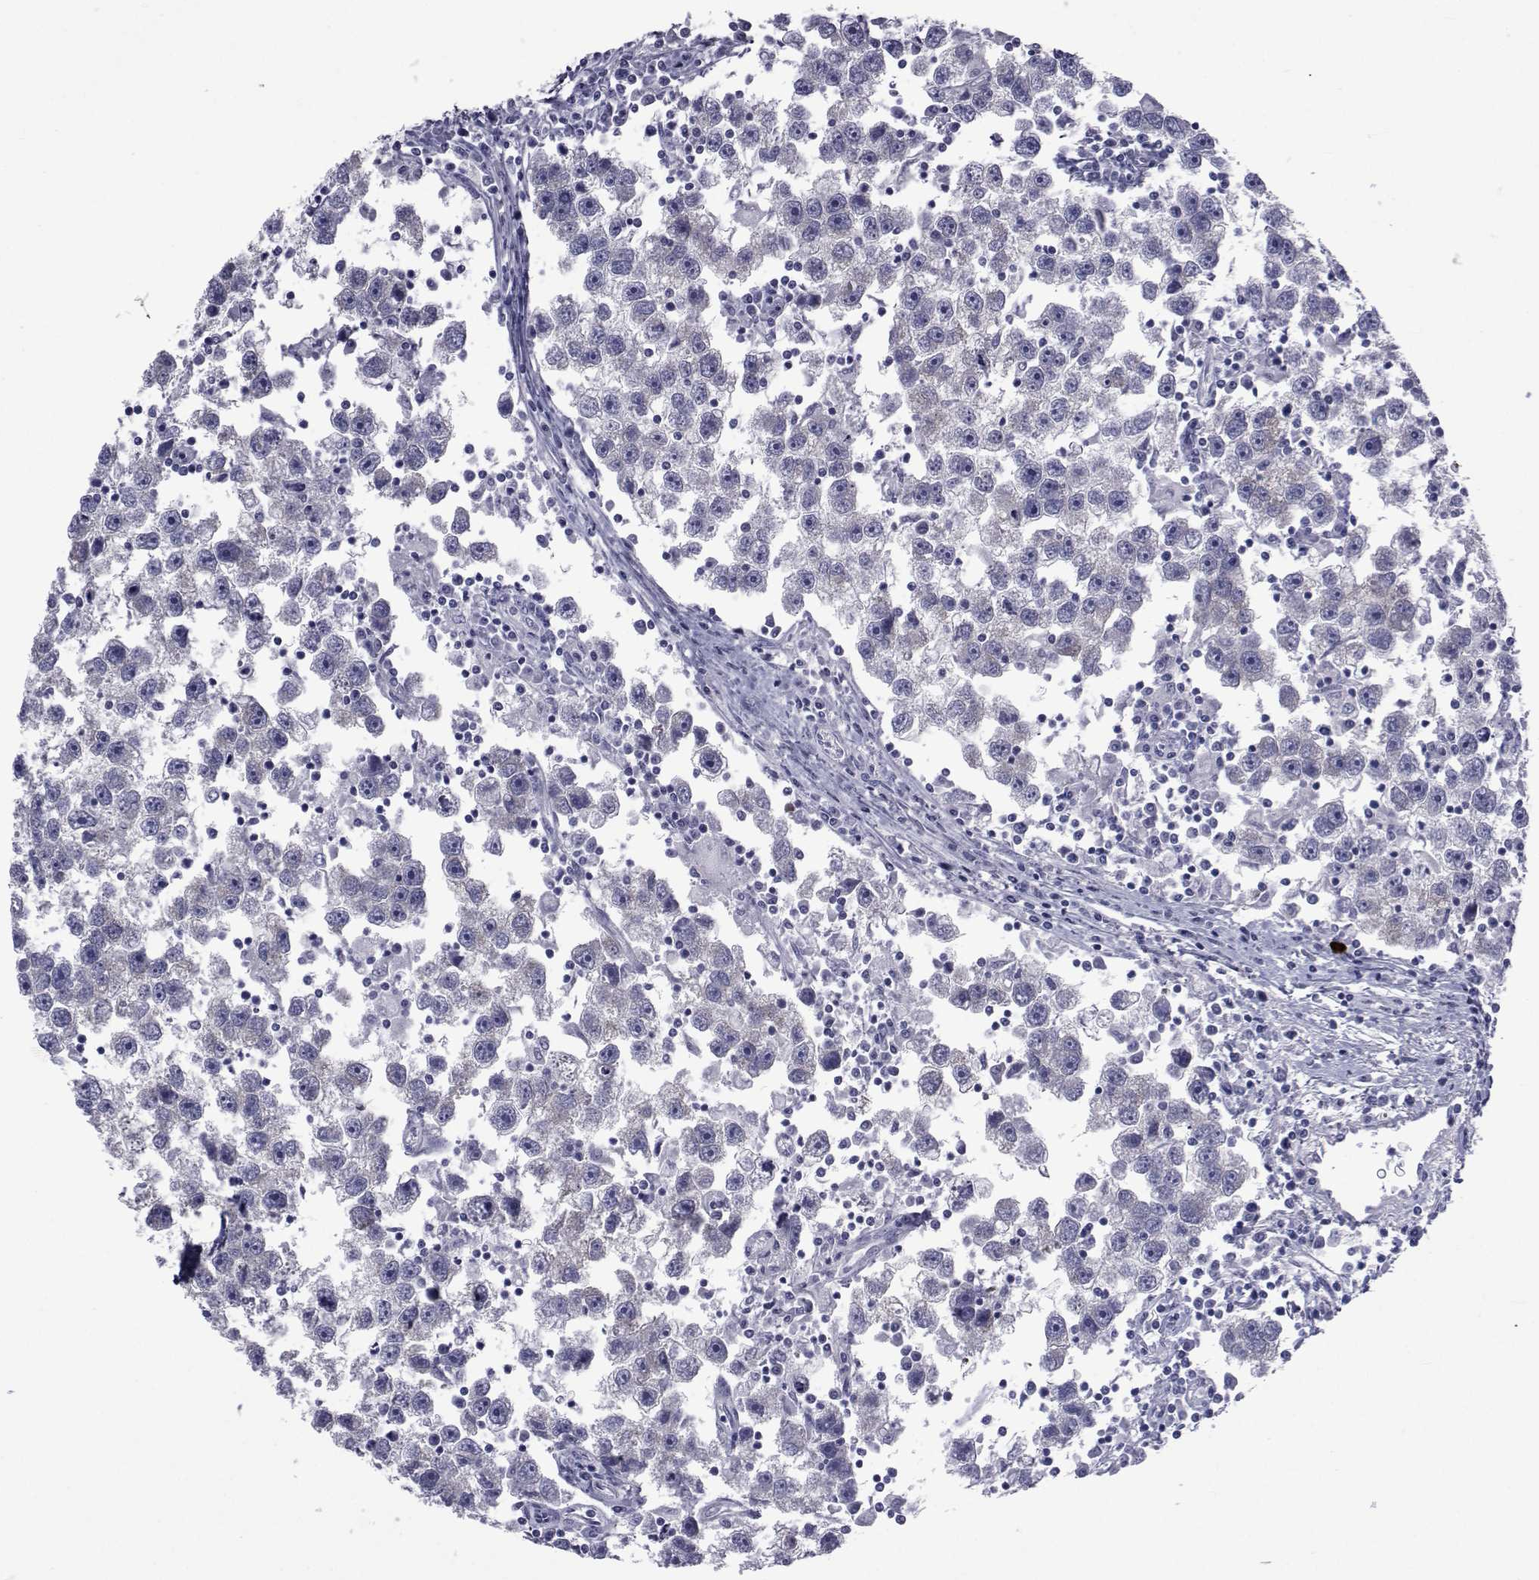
{"staining": {"intensity": "negative", "quantity": "none", "location": "none"}, "tissue": "testis cancer", "cell_type": "Tumor cells", "image_type": "cancer", "snomed": [{"axis": "morphology", "description": "Seminoma, NOS"}, {"axis": "topography", "description": "Testis"}], "caption": "A histopathology image of testis seminoma stained for a protein exhibits no brown staining in tumor cells. (DAB (3,3'-diaminobenzidine) immunohistochemistry (IHC) with hematoxylin counter stain).", "gene": "GKAP1", "patient": {"sex": "male", "age": 30}}